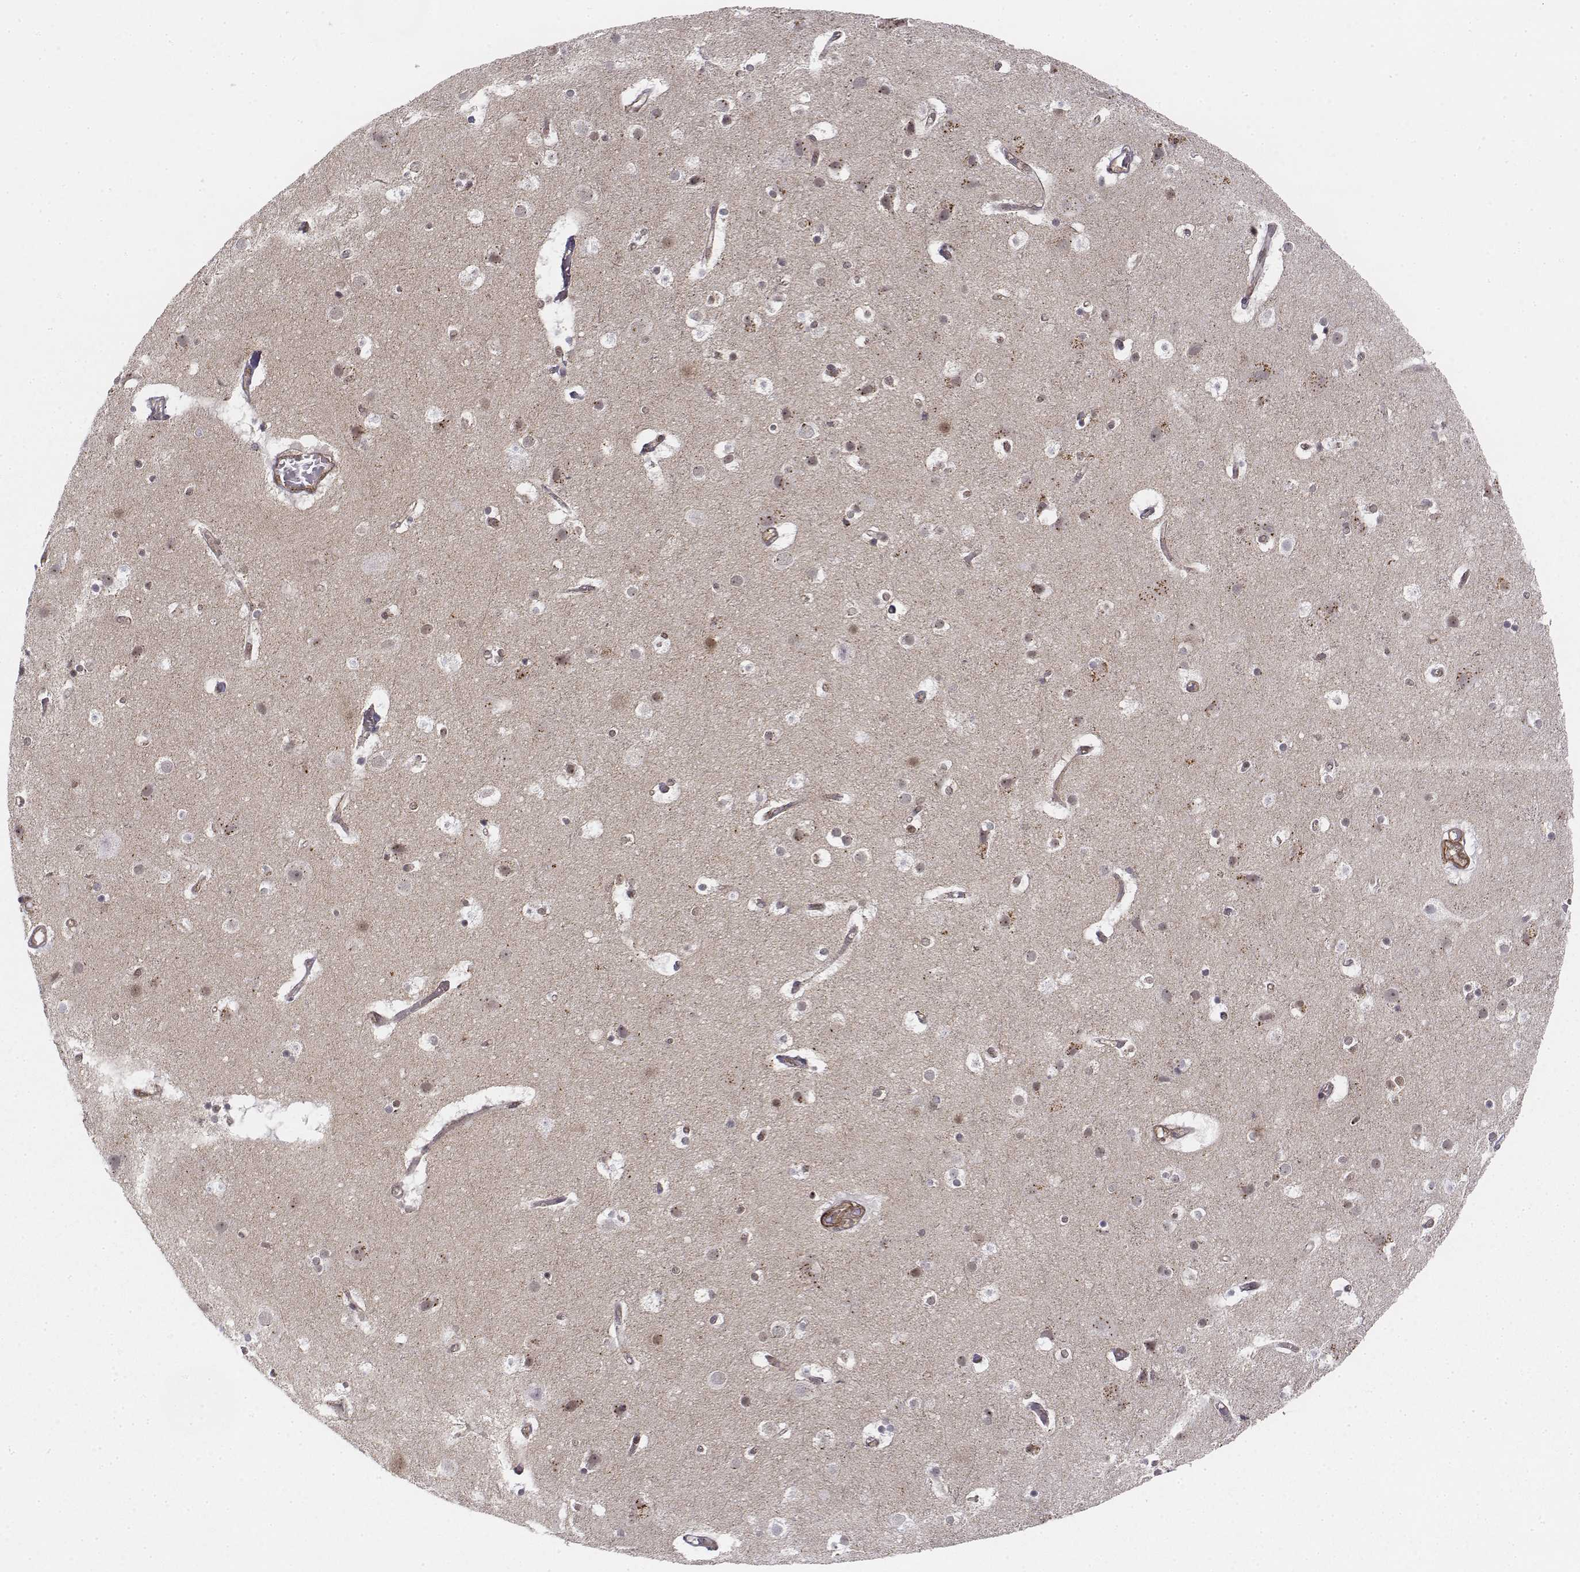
{"staining": {"intensity": "moderate", "quantity": "<25%", "location": "cytoplasmic/membranous"}, "tissue": "cerebral cortex", "cell_type": "Endothelial cells", "image_type": "normal", "snomed": [{"axis": "morphology", "description": "Normal tissue, NOS"}, {"axis": "topography", "description": "Cerebral cortex"}], "caption": "A histopathology image showing moderate cytoplasmic/membranous staining in about <25% of endothelial cells in benign cerebral cortex, as visualized by brown immunohistochemical staining.", "gene": "ZFYVE19", "patient": {"sex": "female", "age": 52}}